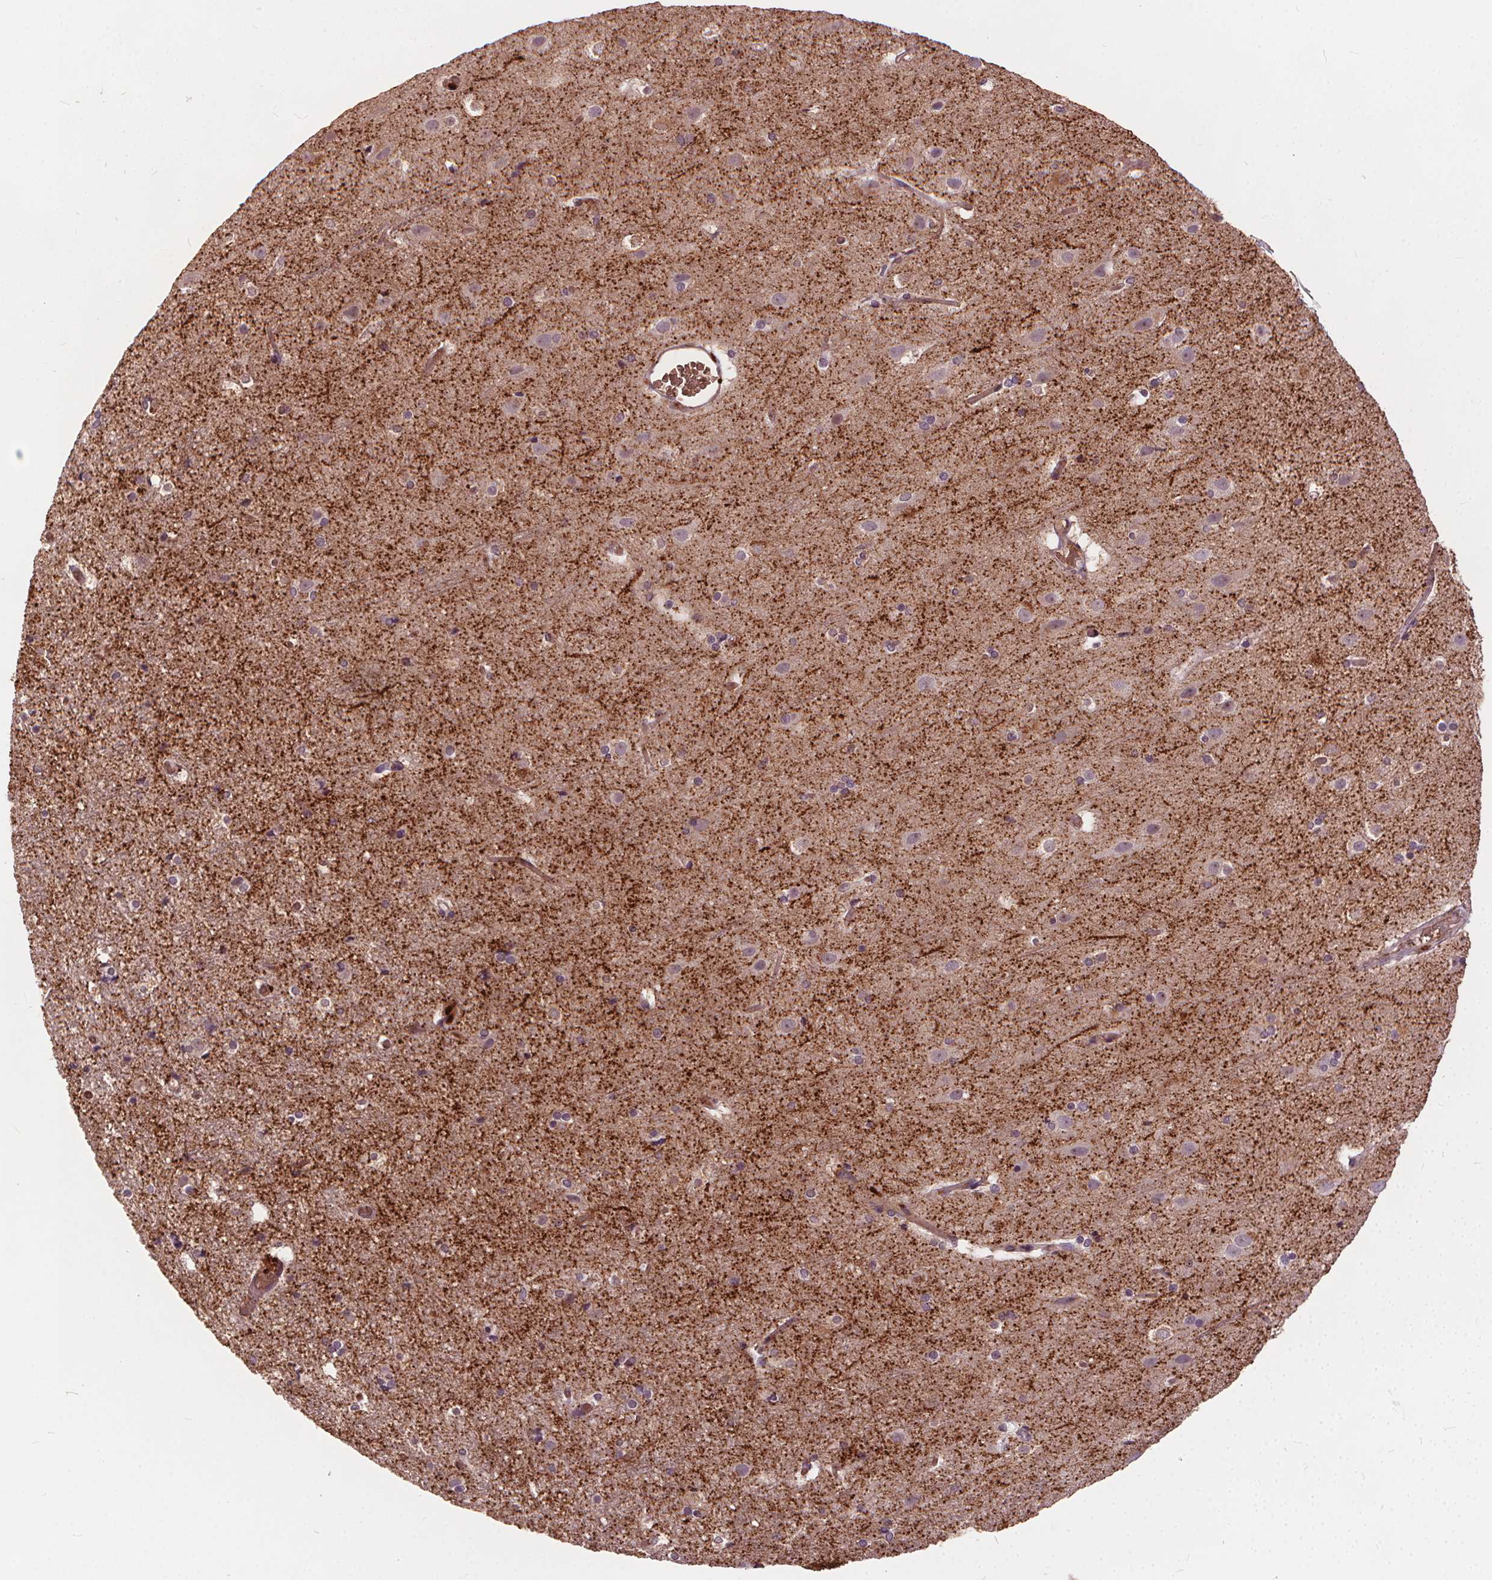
{"staining": {"intensity": "weak", "quantity": "<25%", "location": "cytoplasmic/membranous"}, "tissue": "cerebral cortex", "cell_type": "Endothelial cells", "image_type": "normal", "snomed": [{"axis": "morphology", "description": "Normal tissue, NOS"}, {"axis": "topography", "description": "Cerebral cortex"}], "caption": "A high-resolution image shows immunohistochemistry staining of benign cerebral cortex, which reveals no significant staining in endothelial cells. Brightfield microscopy of IHC stained with DAB (3,3'-diaminobenzidine) (brown) and hematoxylin (blue), captured at high magnification.", "gene": "IPO13", "patient": {"sex": "female", "age": 52}}